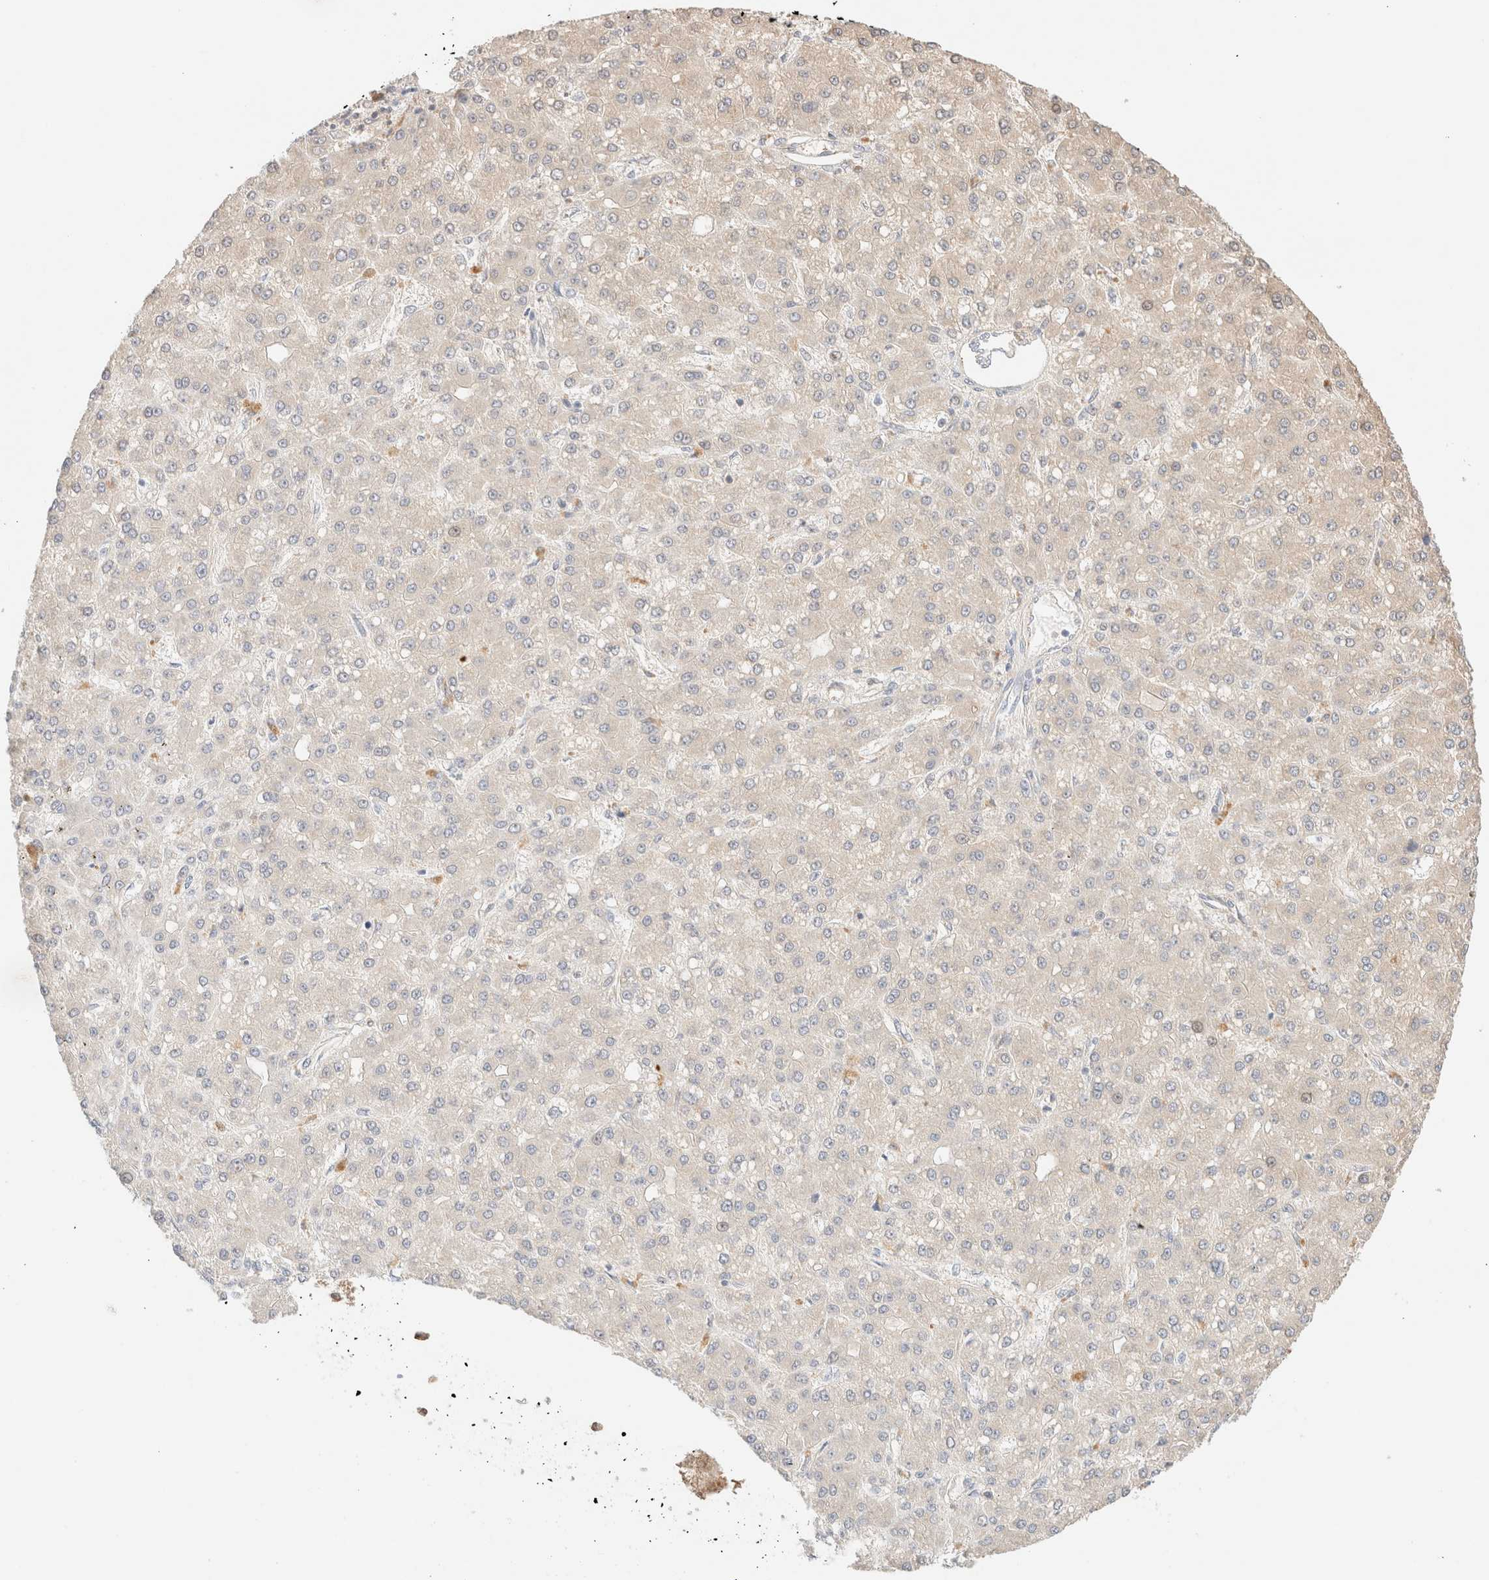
{"staining": {"intensity": "negative", "quantity": "none", "location": "none"}, "tissue": "liver cancer", "cell_type": "Tumor cells", "image_type": "cancer", "snomed": [{"axis": "morphology", "description": "Carcinoma, Hepatocellular, NOS"}, {"axis": "topography", "description": "Liver"}], "caption": "Immunohistochemistry (IHC) photomicrograph of neoplastic tissue: human hepatocellular carcinoma (liver) stained with DAB (3,3'-diaminobenzidine) reveals no significant protein positivity in tumor cells.", "gene": "SARM1", "patient": {"sex": "male", "age": 67}}